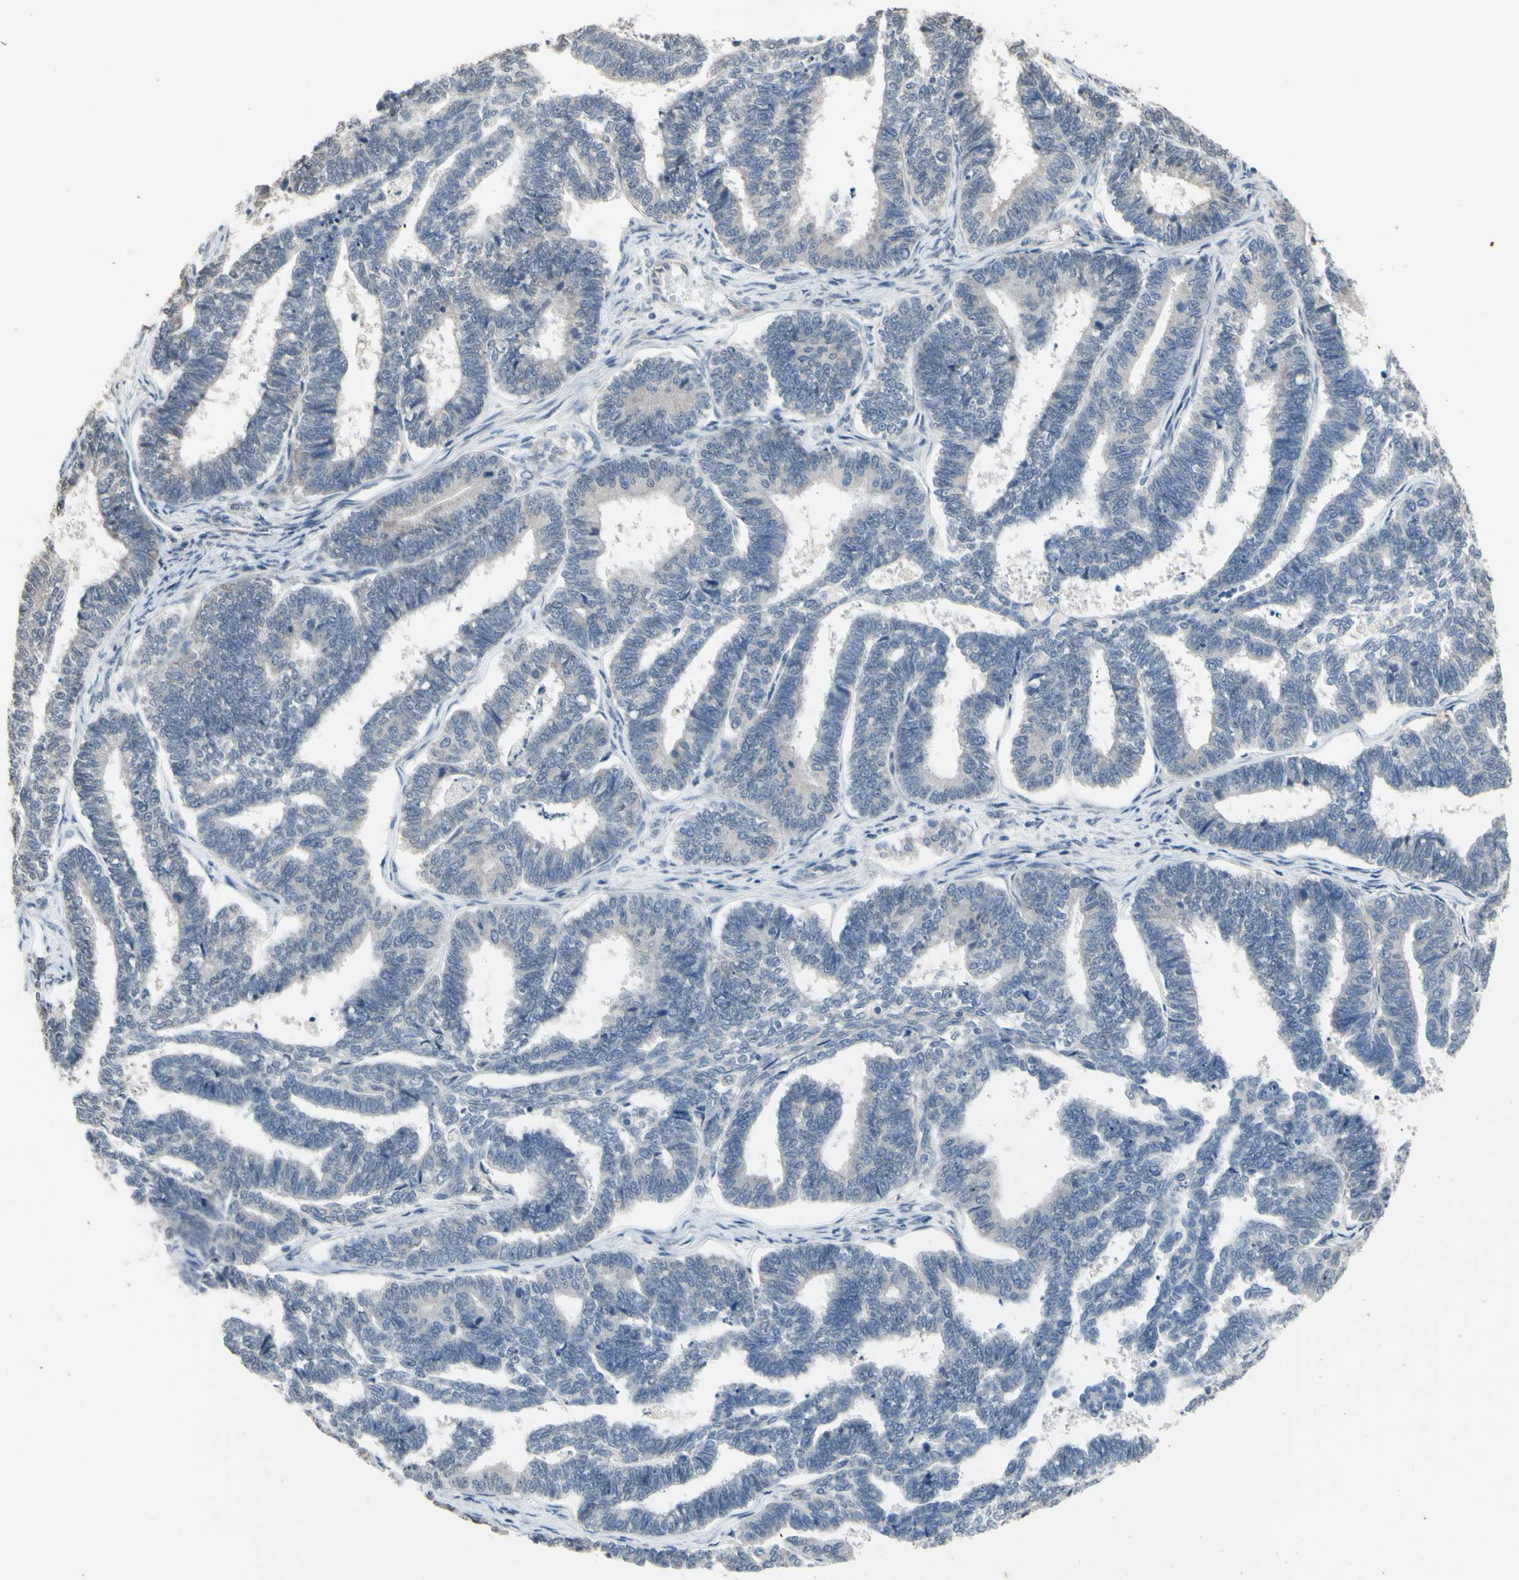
{"staining": {"intensity": "weak", "quantity": "<25%", "location": "cytoplasmic/membranous"}, "tissue": "endometrial cancer", "cell_type": "Tumor cells", "image_type": "cancer", "snomed": [{"axis": "morphology", "description": "Adenocarcinoma, NOS"}, {"axis": "topography", "description": "Endometrium"}], "caption": "High magnification brightfield microscopy of endometrial cancer (adenocarcinoma) stained with DAB (brown) and counterstained with hematoxylin (blue): tumor cells show no significant staining. Nuclei are stained in blue.", "gene": "SV2A", "patient": {"sex": "female", "age": 70}}